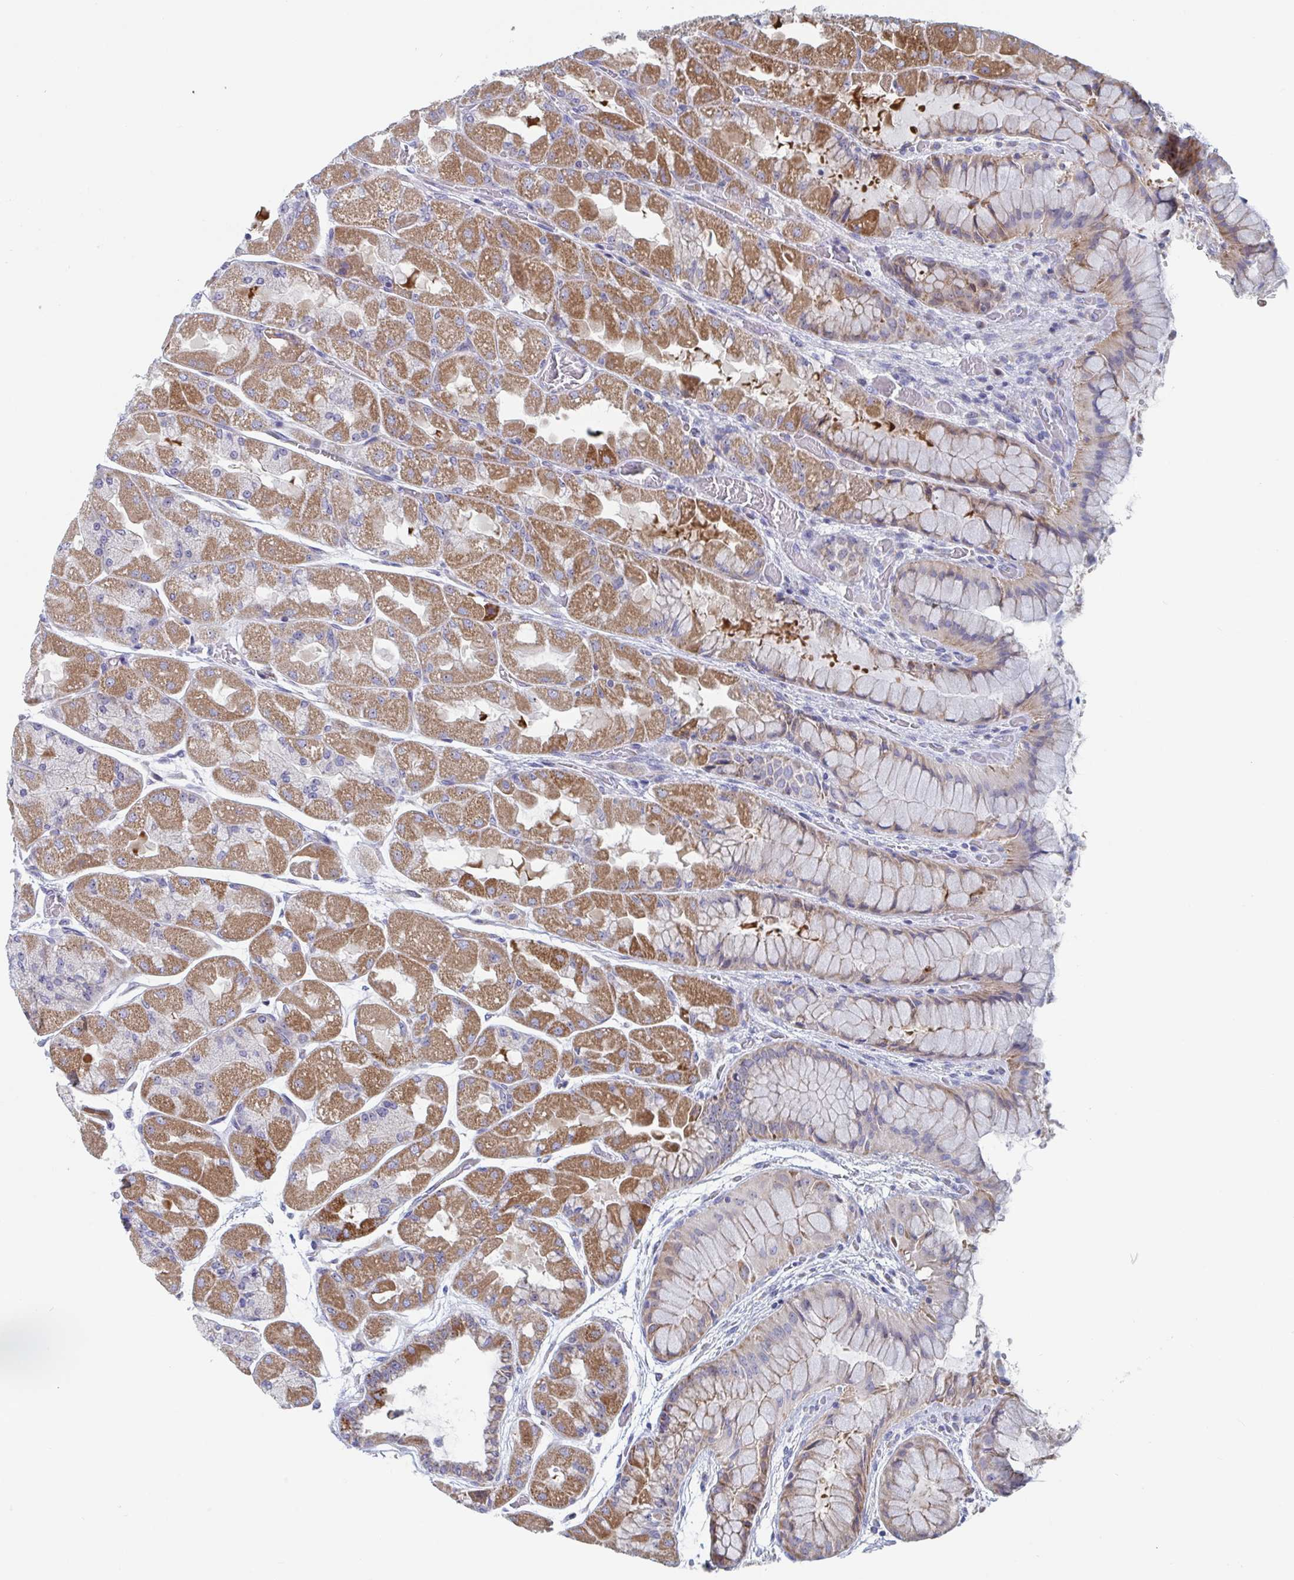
{"staining": {"intensity": "moderate", "quantity": "25%-75%", "location": "cytoplasmic/membranous"}, "tissue": "stomach", "cell_type": "Glandular cells", "image_type": "normal", "snomed": [{"axis": "morphology", "description": "Normal tissue, NOS"}, {"axis": "topography", "description": "Stomach"}], "caption": "Immunohistochemical staining of normal stomach shows medium levels of moderate cytoplasmic/membranous positivity in approximately 25%-75% of glandular cells.", "gene": "MRPL53", "patient": {"sex": "female", "age": 61}}